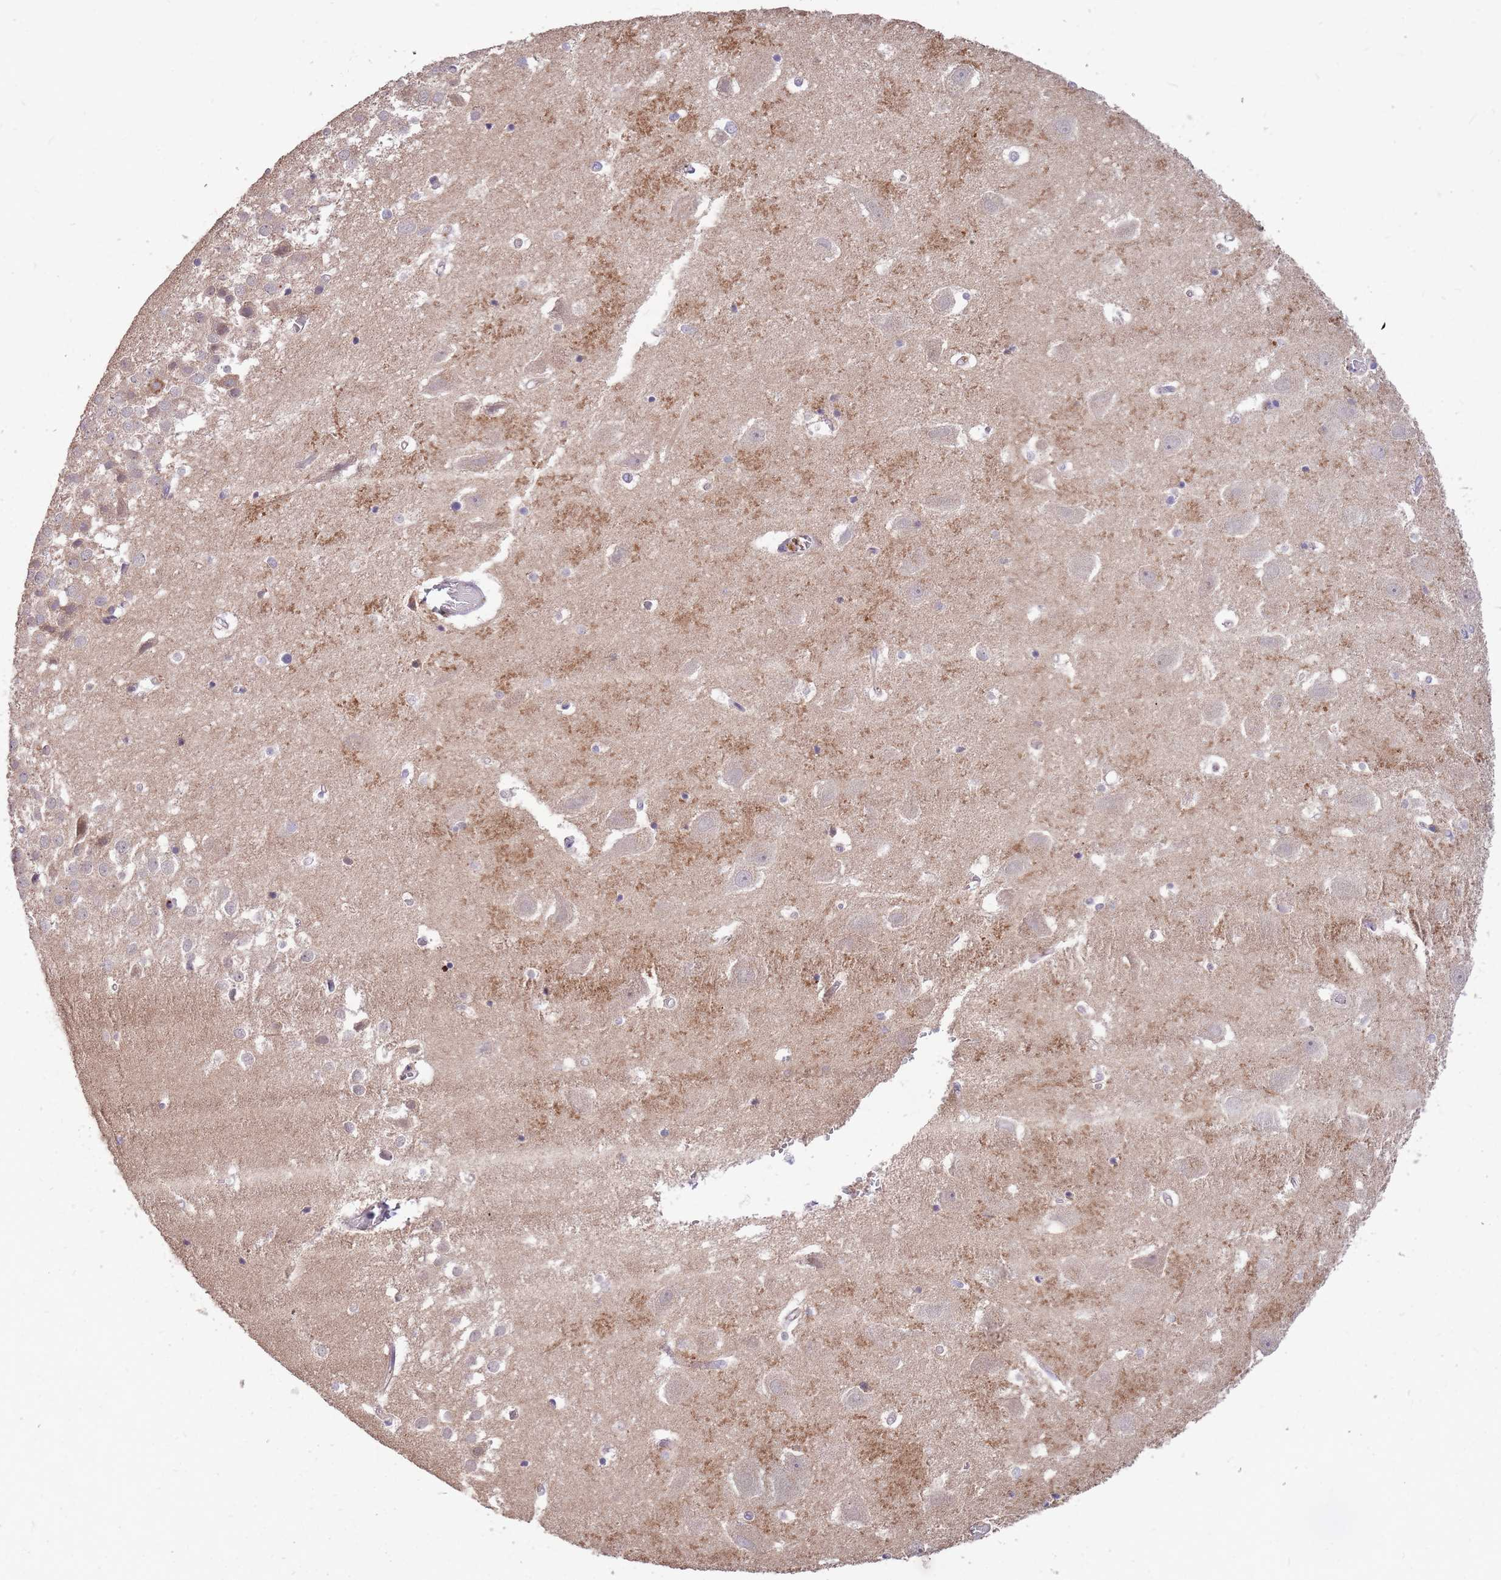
{"staining": {"intensity": "negative", "quantity": "none", "location": "none"}, "tissue": "hippocampus", "cell_type": "Glial cells", "image_type": "normal", "snomed": [{"axis": "morphology", "description": "Normal tissue, NOS"}, {"axis": "topography", "description": "Hippocampus"}], "caption": "DAB immunohistochemical staining of unremarkable hippocampus reveals no significant expression in glial cells.", "gene": "IGF2BP2", "patient": {"sex": "female", "age": 52}}